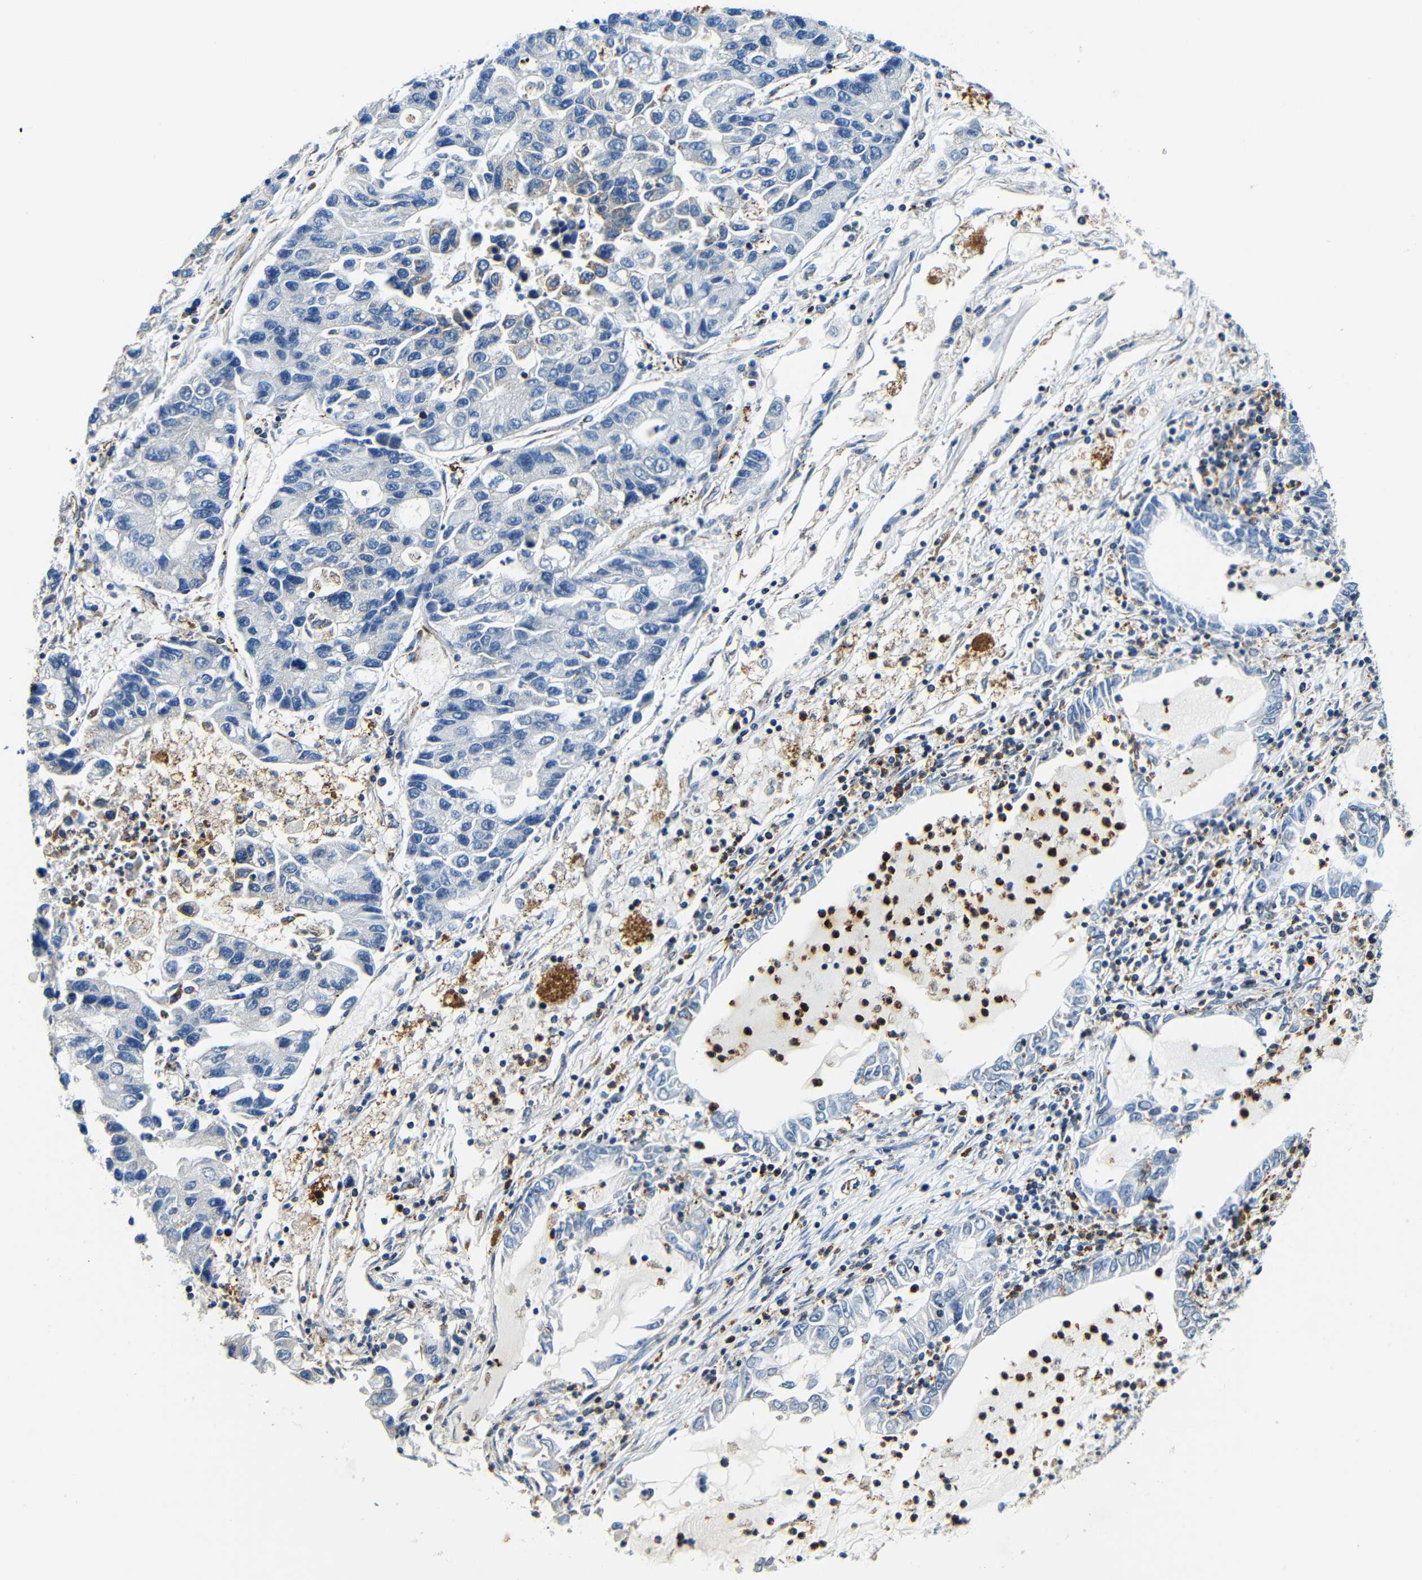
{"staining": {"intensity": "negative", "quantity": "none", "location": "none"}, "tissue": "lung cancer", "cell_type": "Tumor cells", "image_type": "cancer", "snomed": [{"axis": "morphology", "description": "Adenocarcinoma, NOS"}, {"axis": "topography", "description": "Lung"}], "caption": "DAB (3,3'-diaminobenzidine) immunohistochemical staining of lung cancer reveals no significant staining in tumor cells.", "gene": "GALNT18", "patient": {"sex": "female", "age": 51}}